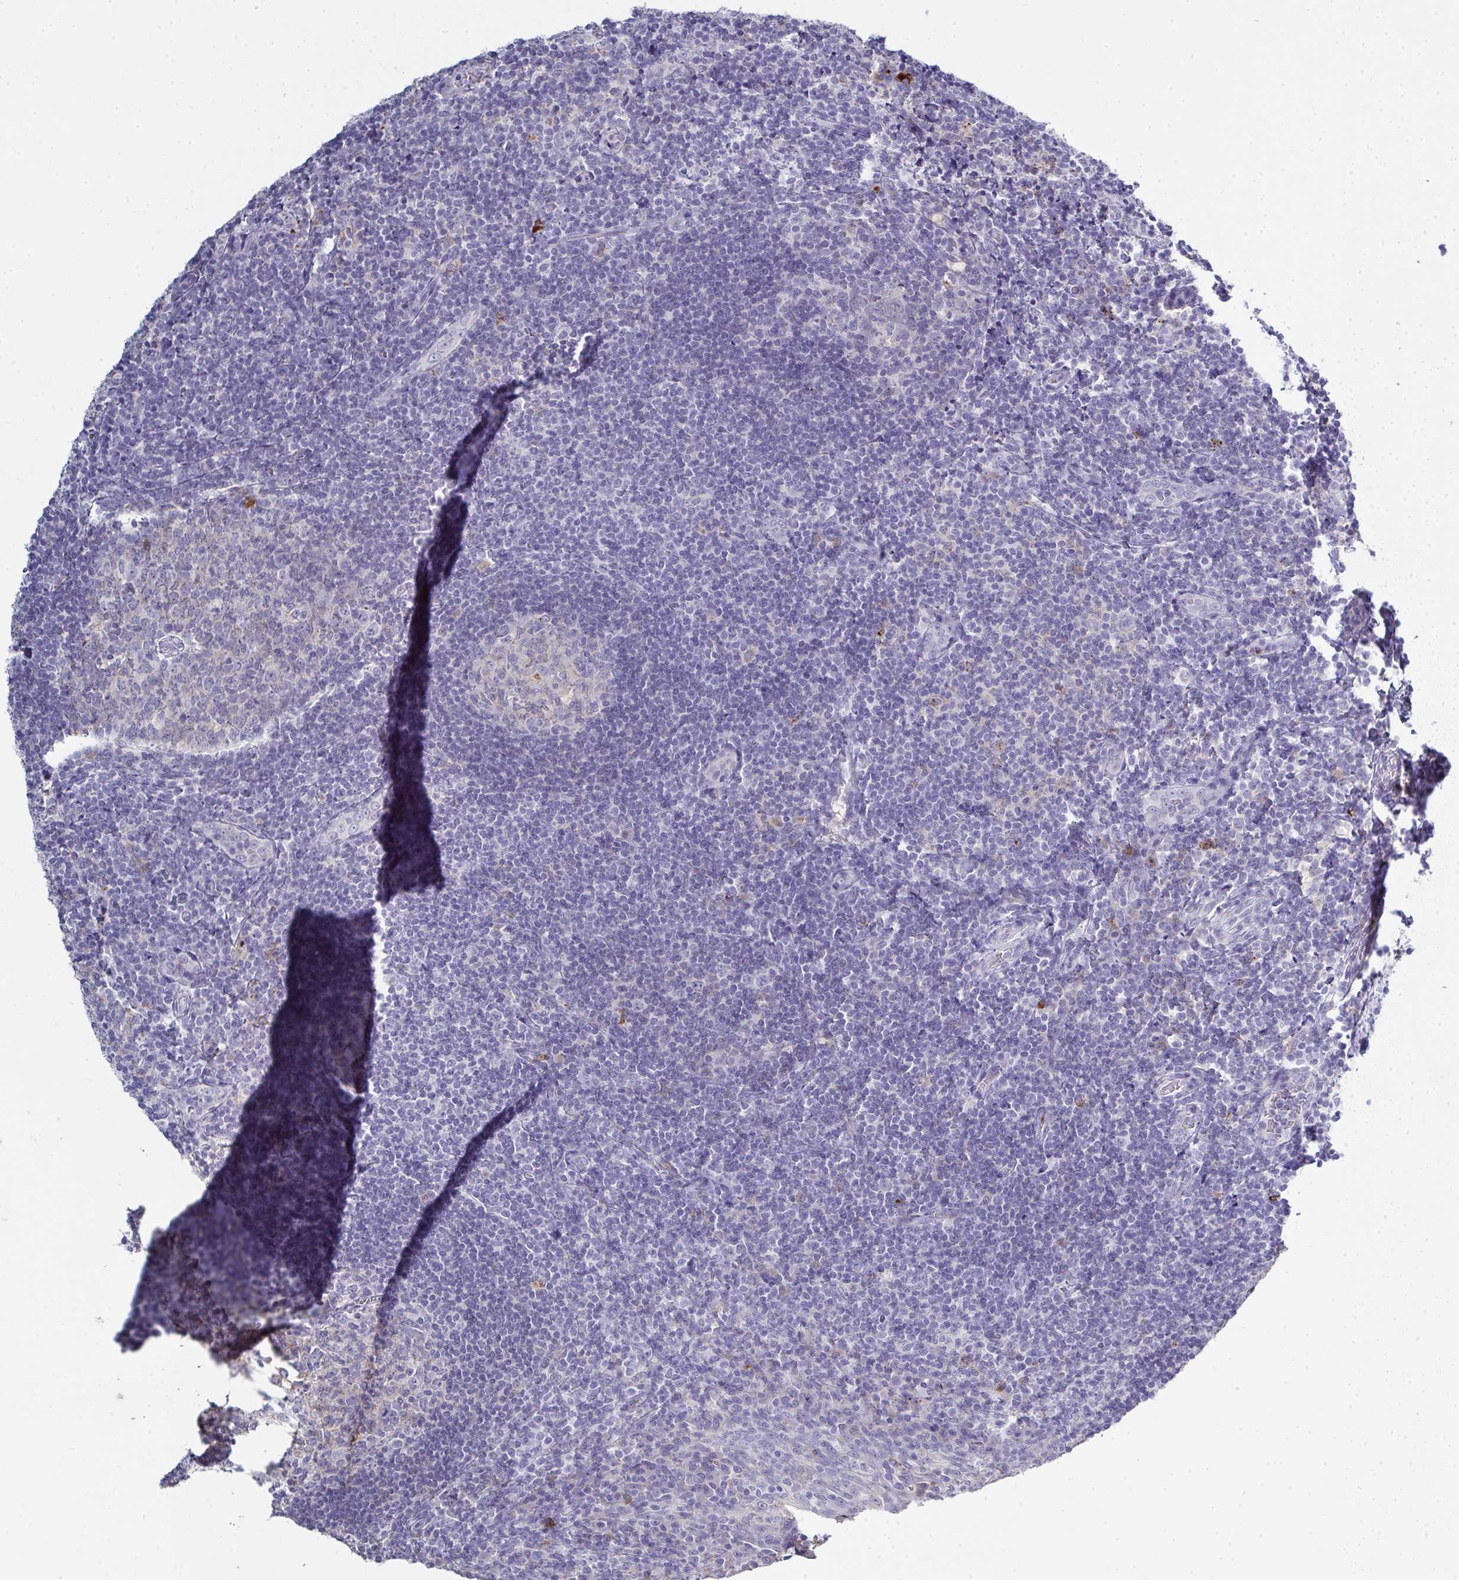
{"staining": {"intensity": "negative", "quantity": "none", "location": "none"}, "tissue": "tonsil", "cell_type": "Germinal center cells", "image_type": "normal", "snomed": [{"axis": "morphology", "description": "Normal tissue, NOS"}, {"axis": "topography", "description": "Tonsil"}], "caption": "This is an IHC histopathology image of benign tonsil. There is no positivity in germinal center cells.", "gene": "ADAM21", "patient": {"sex": "male", "age": 17}}